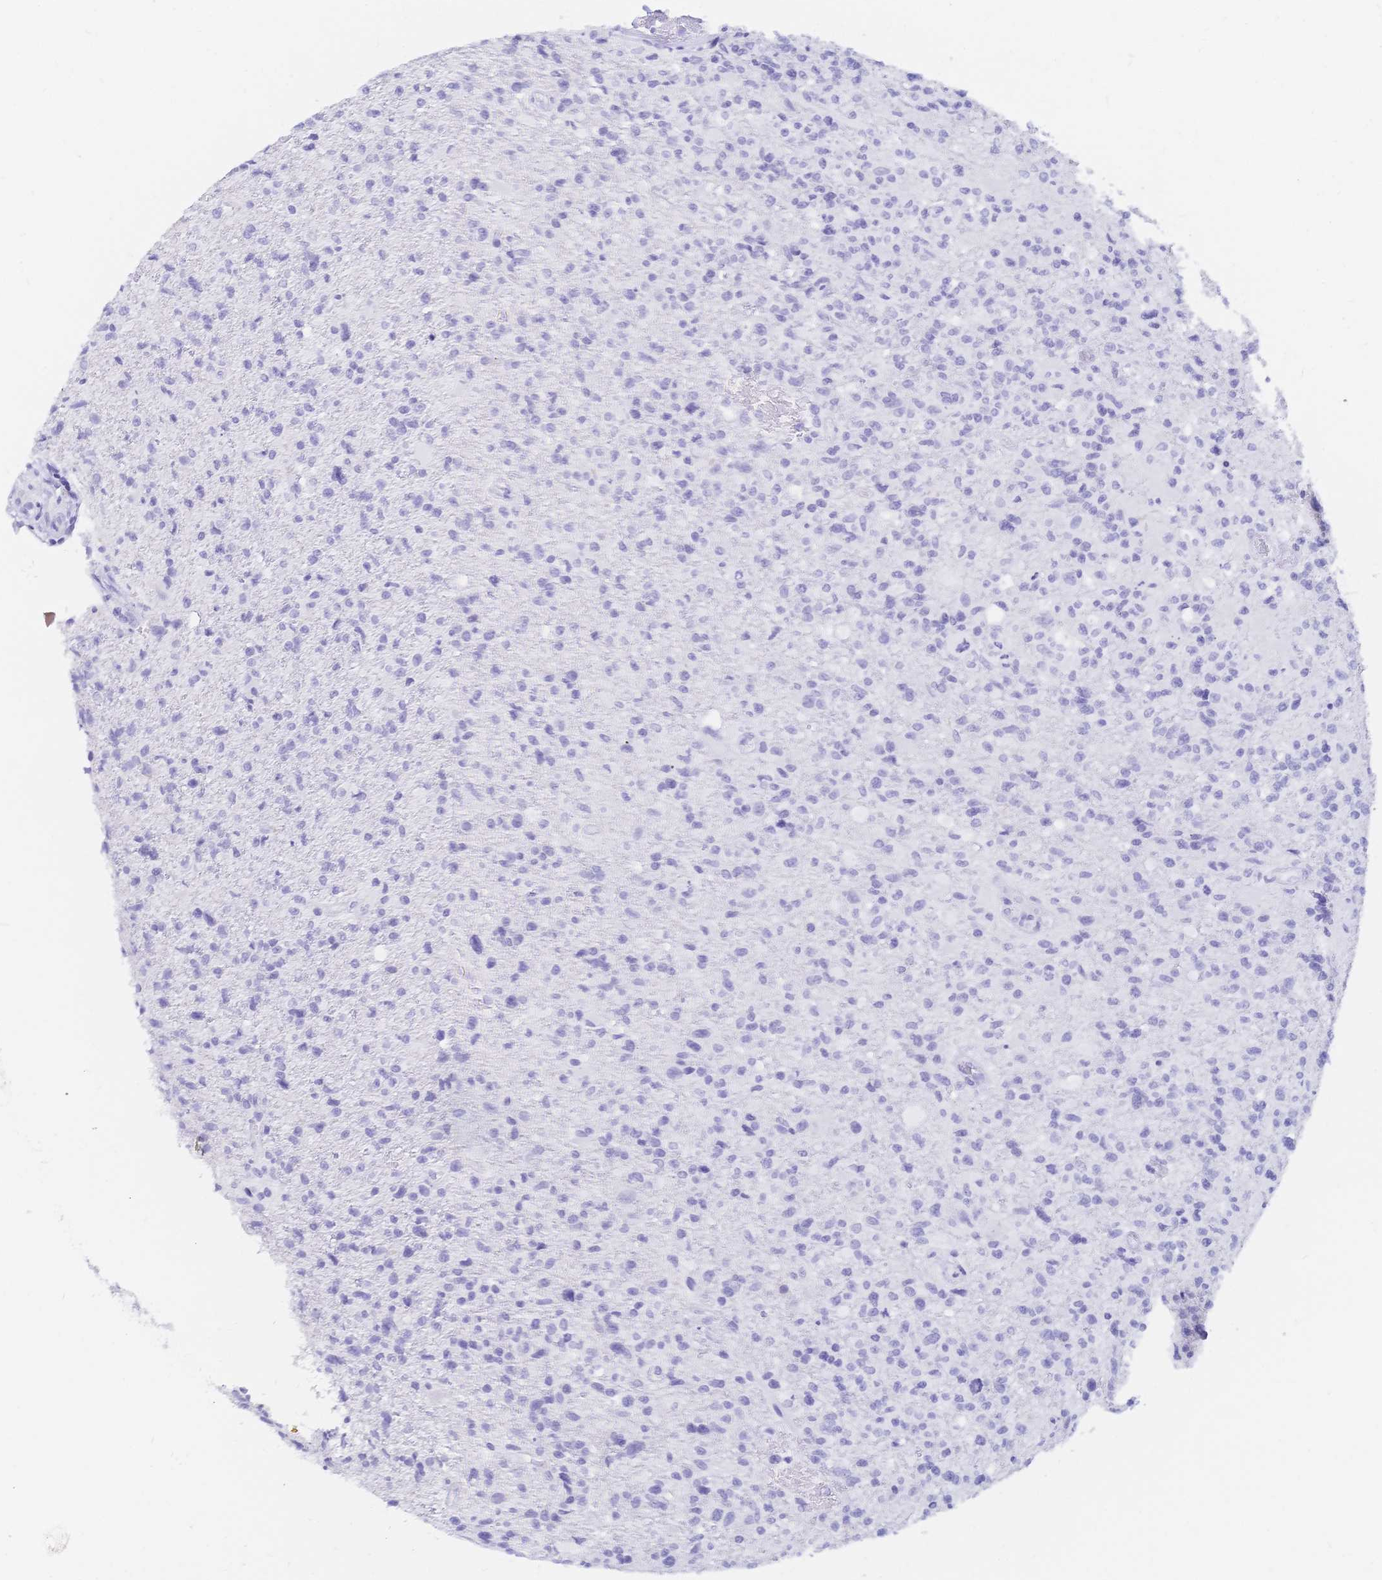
{"staining": {"intensity": "negative", "quantity": "none", "location": "none"}, "tissue": "glioma", "cell_type": "Tumor cells", "image_type": "cancer", "snomed": [{"axis": "morphology", "description": "Glioma, malignant, High grade"}, {"axis": "topography", "description": "Brain"}], "caption": "Tumor cells show no significant protein staining in high-grade glioma (malignant).", "gene": "MEP1B", "patient": {"sex": "male", "age": 63}}